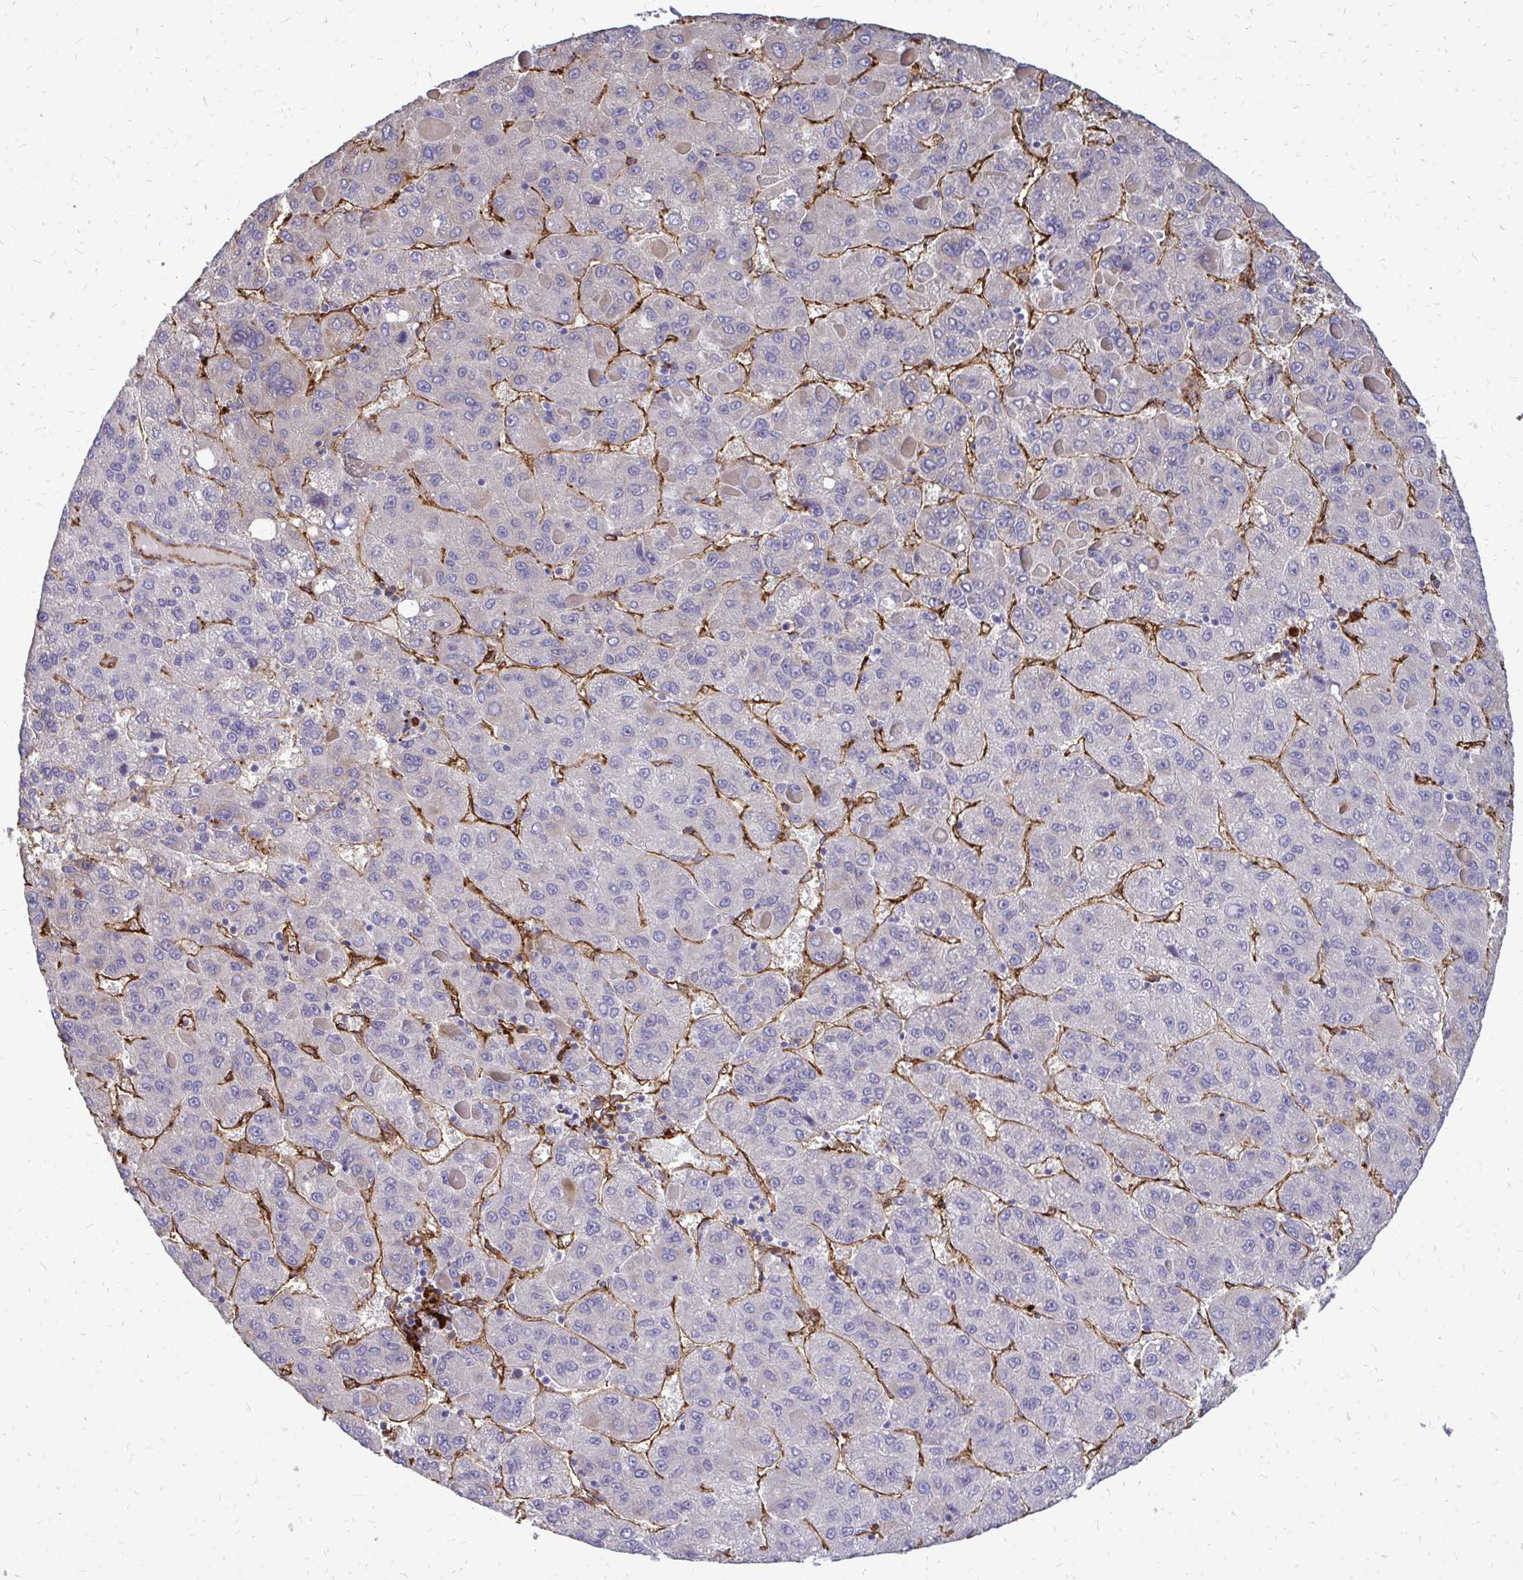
{"staining": {"intensity": "negative", "quantity": "none", "location": "none"}, "tissue": "liver cancer", "cell_type": "Tumor cells", "image_type": "cancer", "snomed": [{"axis": "morphology", "description": "Carcinoma, Hepatocellular, NOS"}, {"axis": "topography", "description": "Liver"}], "caption": "This is an immunohistochemistry (IHC) photomicrograph of human liver cancer (hepatocellular carcinoma). There is no expression in tumor cells.", "gene": "MARCKSL1", "patient": {"sex": "female", "age": 82}}